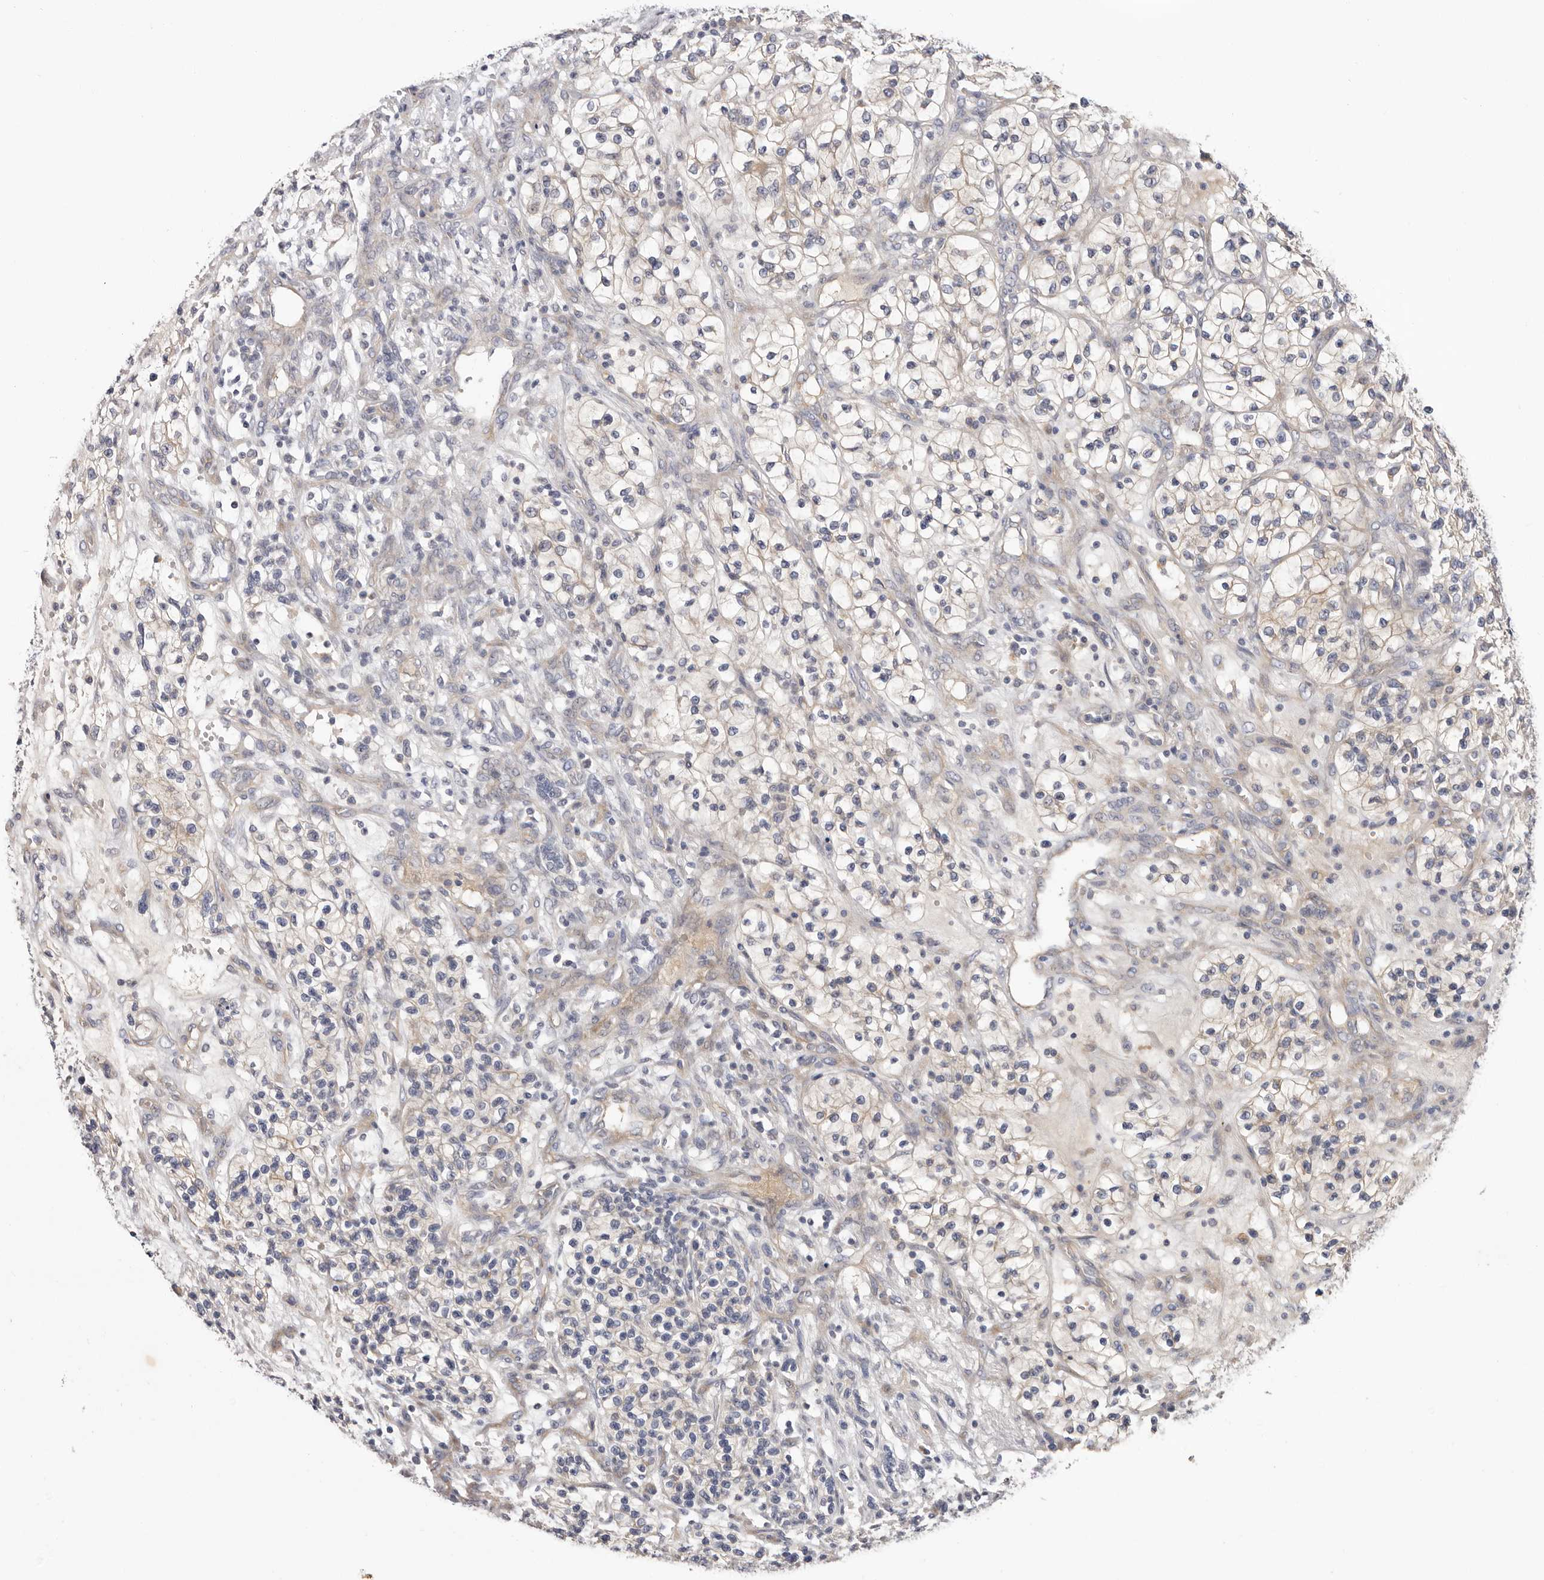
{"staining": {"intensity": "weak", "quantity": "<25%", "location": "cytoplasmic/membranous"}, "tissue": "renal cancer", "cell_type": "Tumor cells", "image_type": "cancer", "snomed": [{"axis": "morphology", "description": "Adenocarcinoma, NOS"}, {"axis": "topography", "description": "Kidney"}], "caption": "Immunohistochemistry histopathology image of adenocarcinoma (renal) stained for a protein (brown), which displays no staining in tumor cells.", "gene": "STK16", "patient": {"sex": "female", "age": 57}}